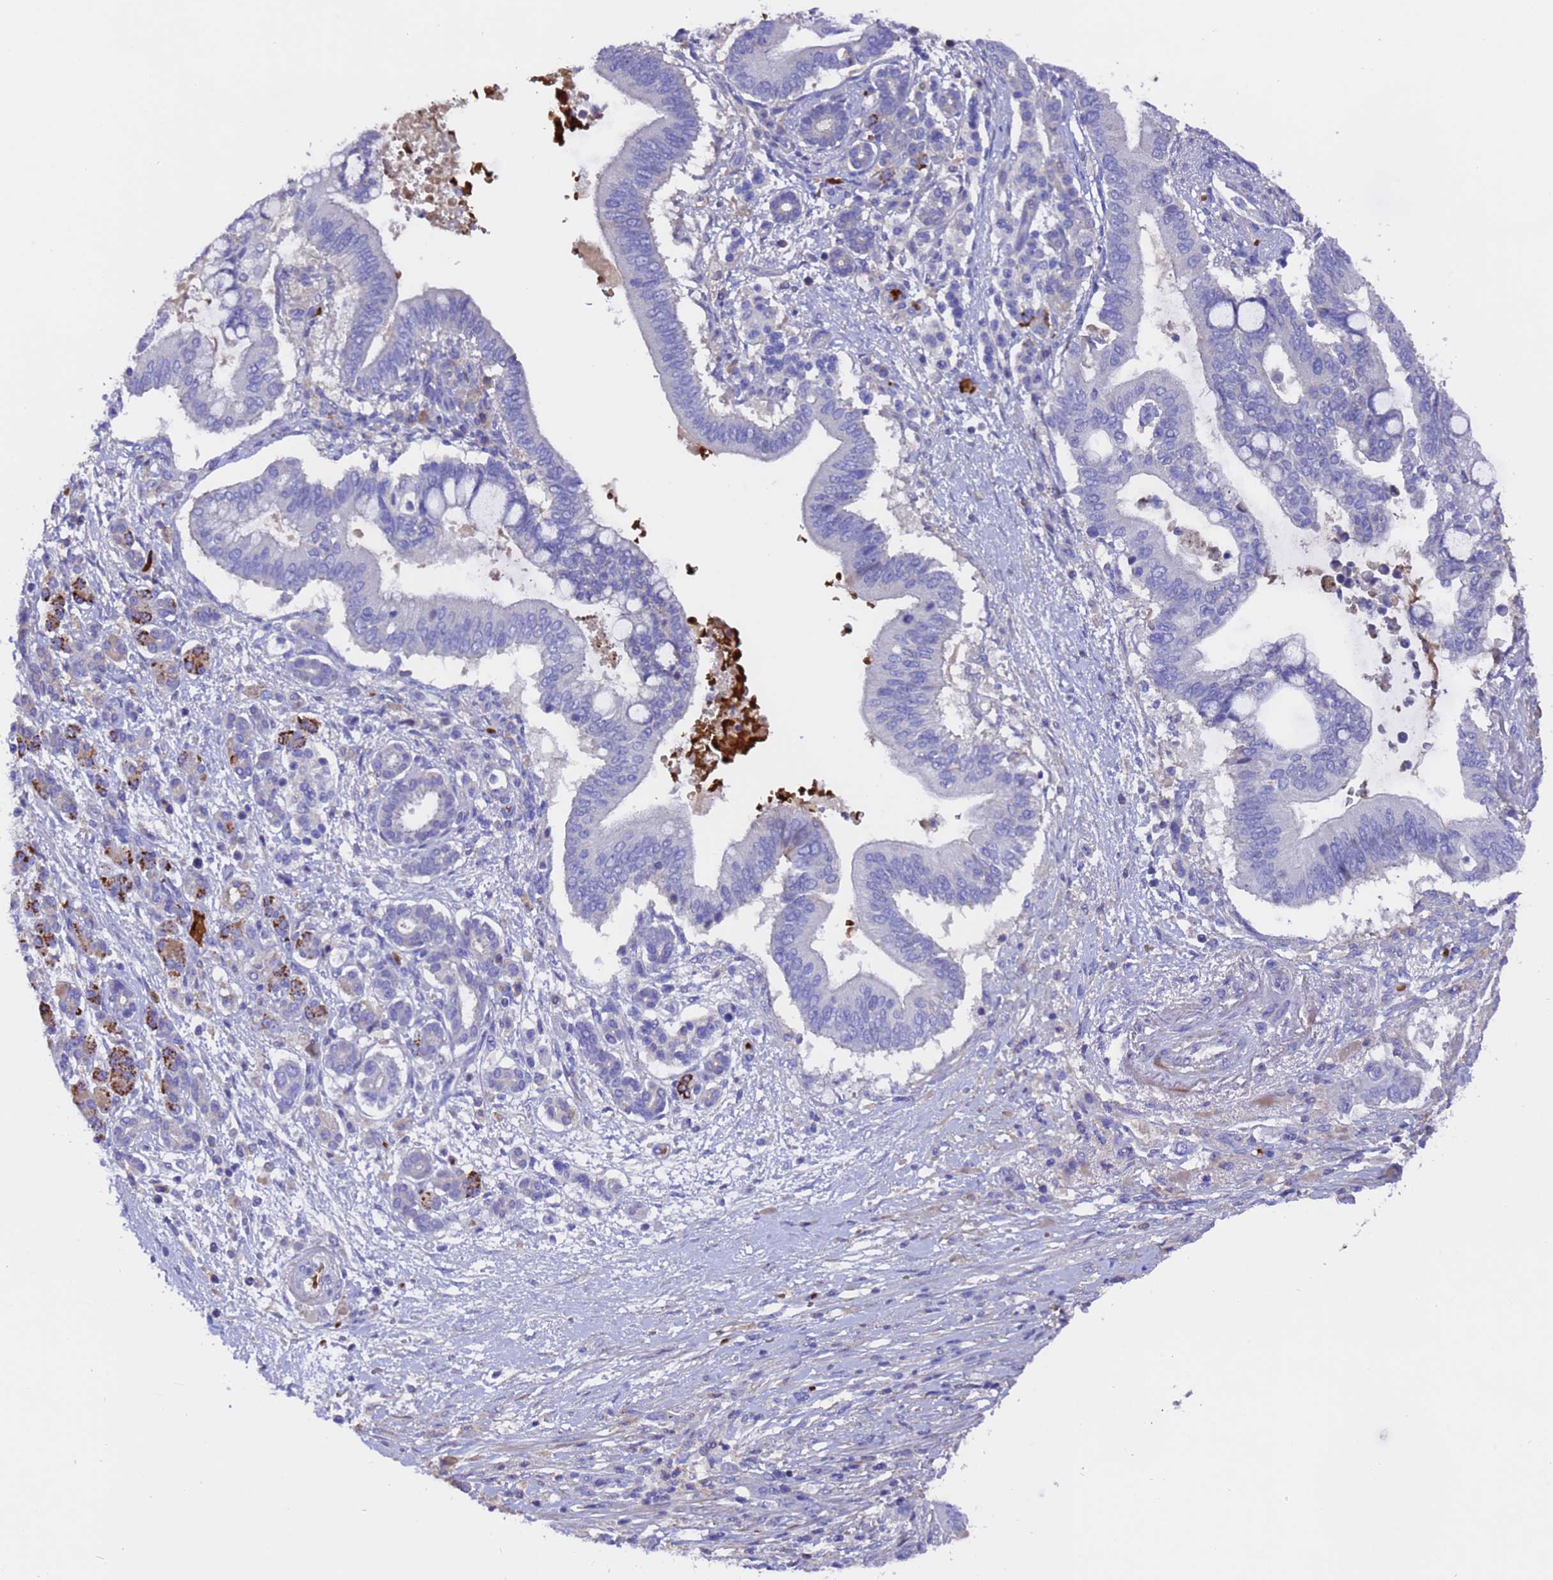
{"staining": {"intensity": "negative", "quantity": "none", "location": "none"}, "tissue": "pancreatic cancer", "cell_type": "Tumor cells", "image_type": "cancer", "snomed": [{"axis": "morphology", "description": "Adenocarcinoma, NOS"}, {"axis": "topography", "description": "Pancreas"}], "caption": "Human adenocarcinoma (pancreatic) stained for a protein using IHC demonstrates no positivity in tumor cells.", "gene": "ELP6", "patient": {"sex": "male", "age": 68}}